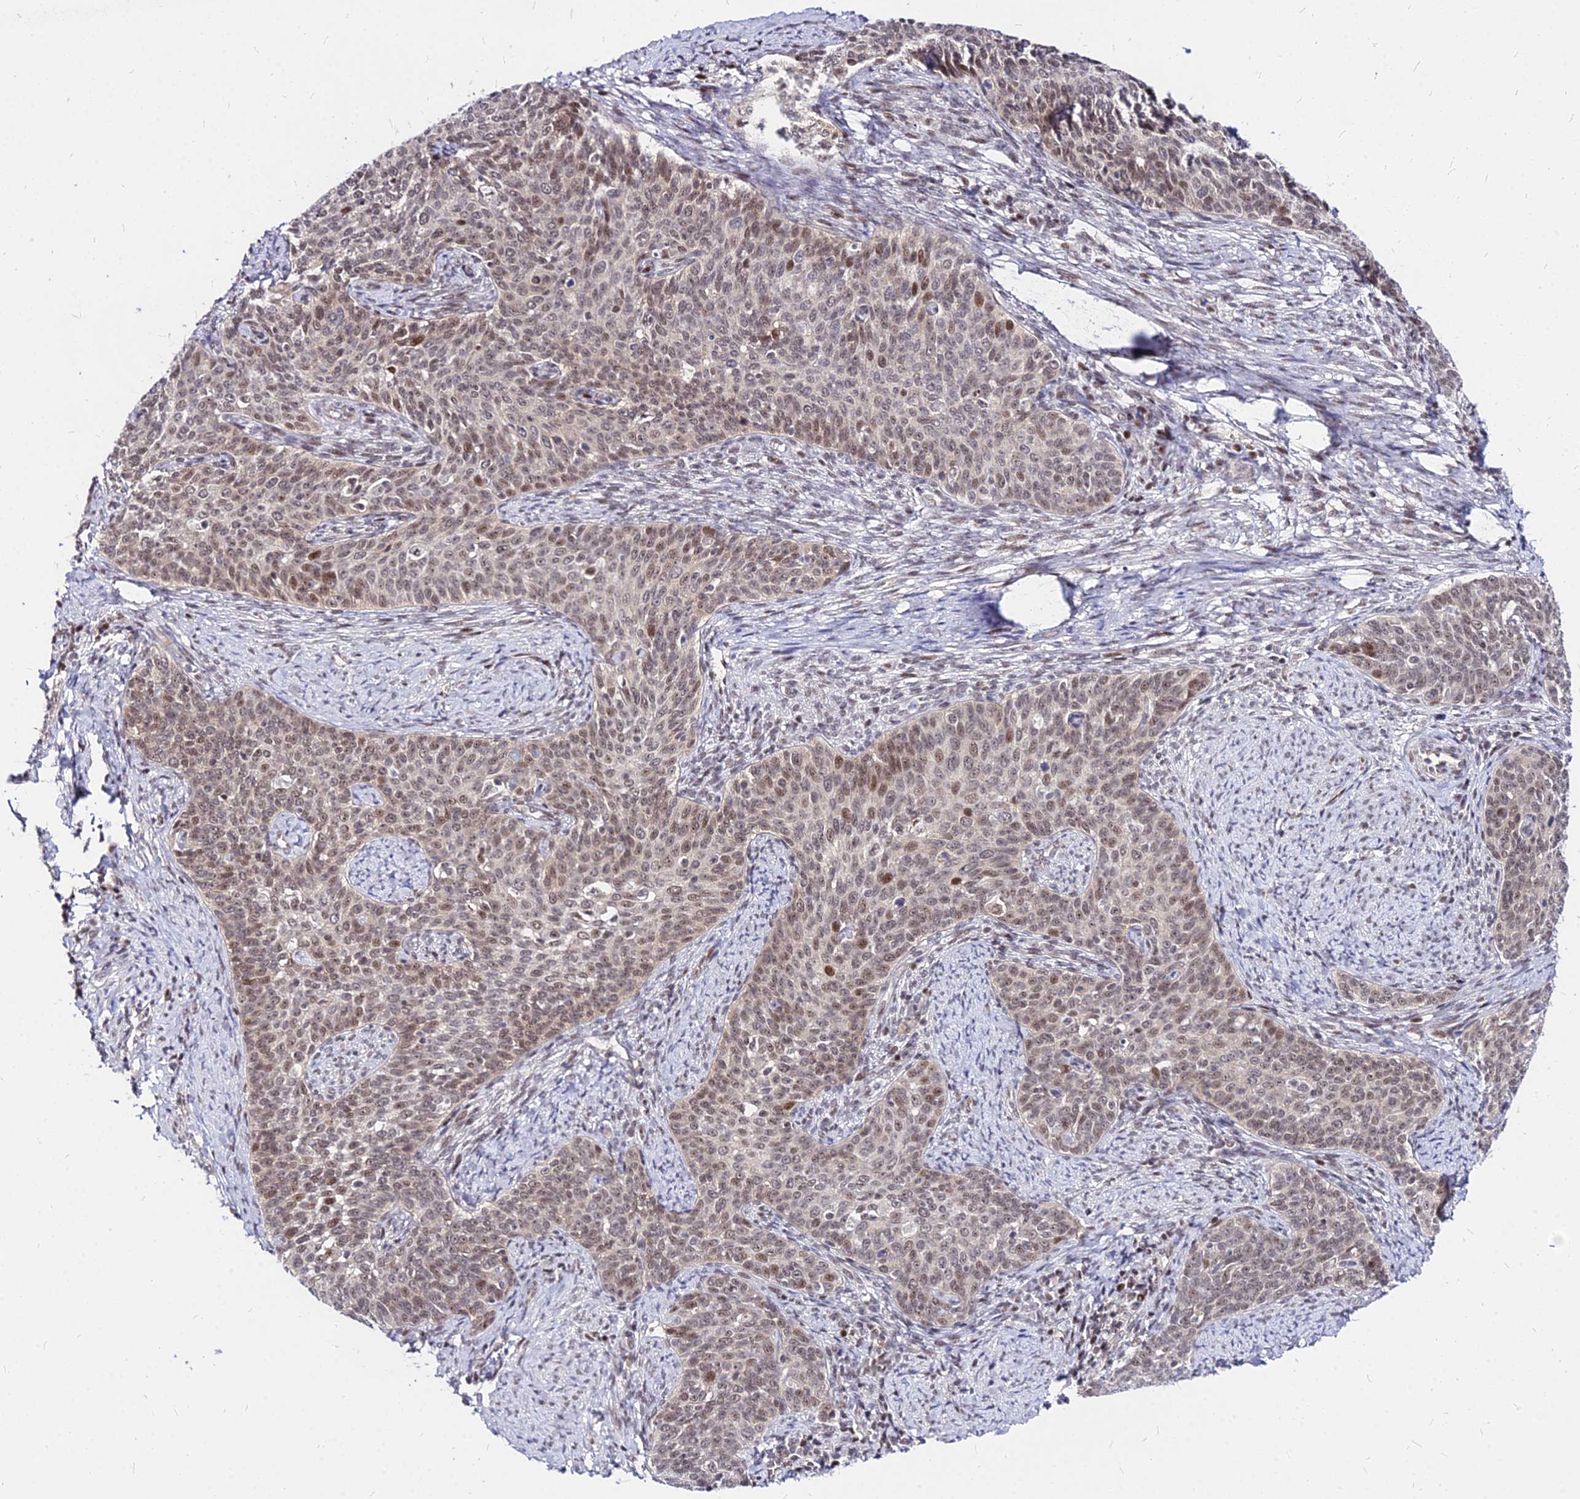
{"staining": {"intensity": "weak", "quantity": "<25%", "location": "nuclear"}, "tissue": "cervical cancer", "cell_type": "Tumor cells", "image_type": "cancer", "snomed": [{"axis": "morphology", "description": "Squamous cell carcinoma, NOS"}, {"axis": "topography", "description": "Cervix"}], "caption": "High magnification brightfield microscopy of cervical cancer (squamous cell carcinoma) stained with DAB (brown) and counterstained with hematoxylin (blue): tumor cells show no significant positivity.", "gene": "DDX55", "patient": {"sex": "female", "age": 39}}